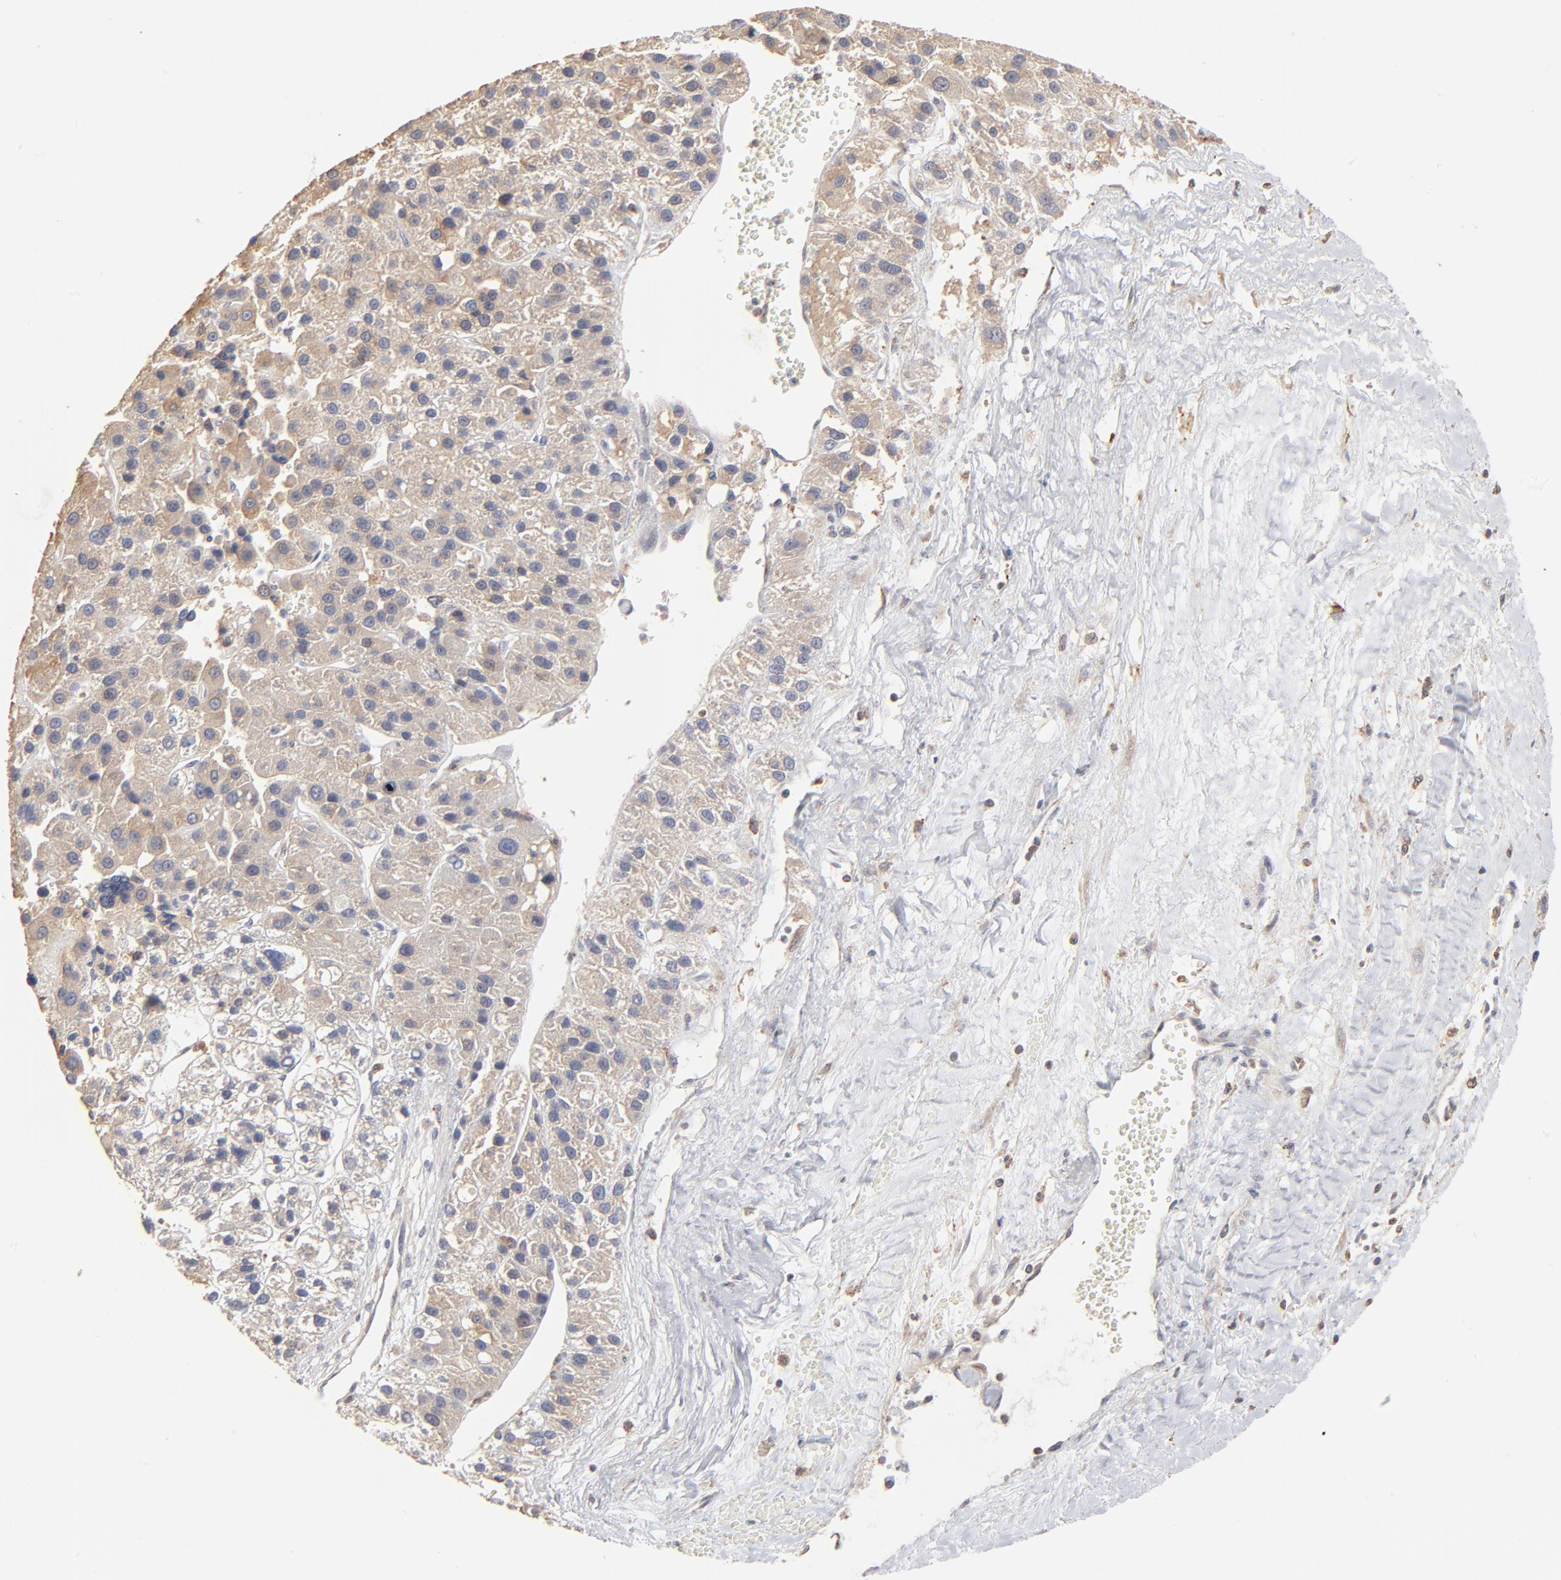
{"staining": {"intensity": "weak", "quantity": "25%-75%", "location": "cytoplasmic/membranous"}, "tissue": "liver cancer", "cell_type": "Tumor cells", "image_type": "cancer", "snomed": [{"axis": "morphology", "description": "Carcinoma, Hepatocellular, NOS"}, {"axis": "topography", "description": "Liver"}], "caption": "Protein expression analysis of liver hepatocellular carcinoma exhibits weak cytoplasmic/membranous positivity in about 25%-75% of tumor cells.", "gene": "RNF213", "patient": {"sex": "female", "age": 85}}